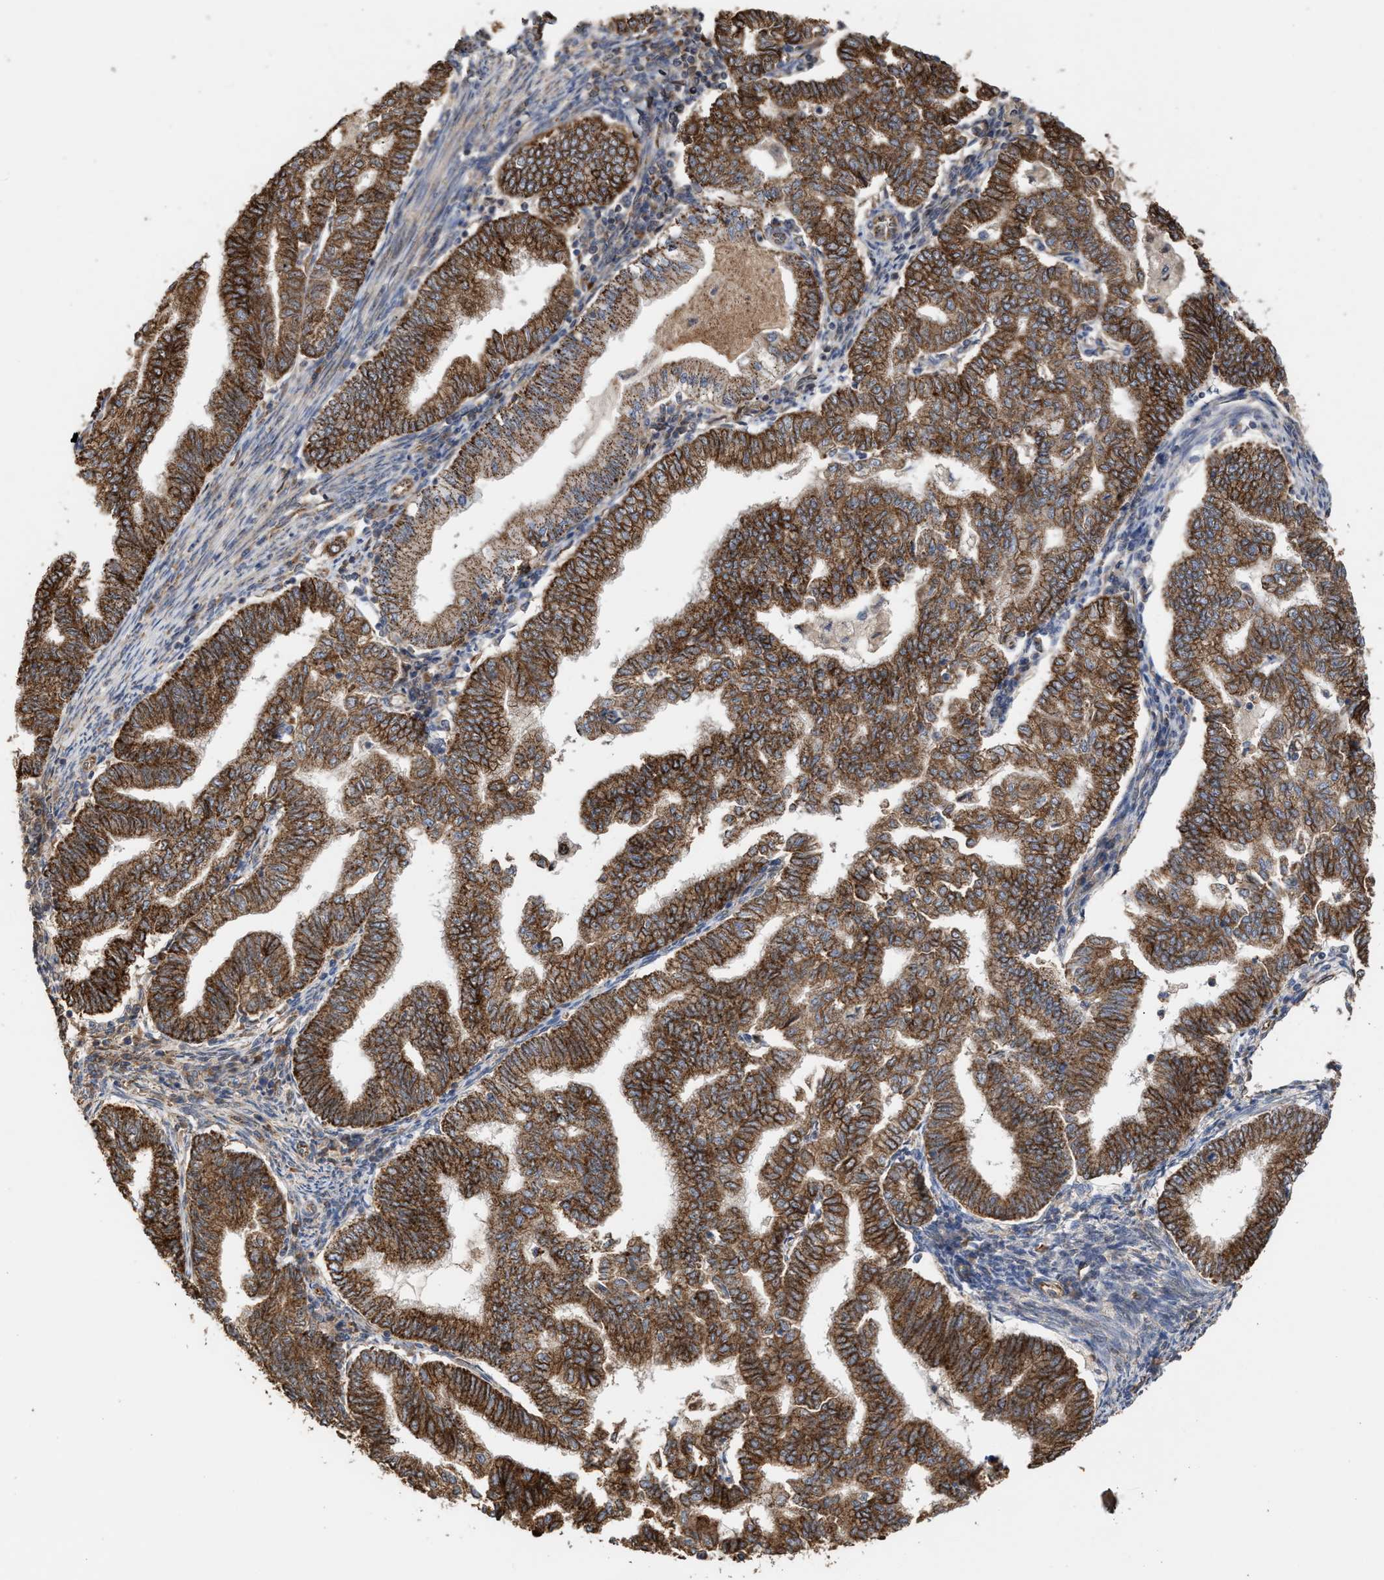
{"staining": {"intensity": "strong", "quantity": ">75%", "location": "cytoplasmic/membranous"}, "tissue": "endometrial cancer", "cell_type": "Tumor cells", "image_type": "cancer", "snomed": [{"axis": "morphology", "description": "Polyp, NOS"}, {"axis": "morphology", "description": "Adenocarcinoma, NOS"}, {"axis": "morphology", "description": "Adenoma, NOS"}, {"axis": "topography", "description": "Endometrium"}], "caption": "A micrograph of endometrial cancer (adenoma) stained for a protein displays strong cytoplasmic/membranous brown staining in tumor cells. Using DAB (brown) and hematoxylin (blue) stains, captured at high magnification using brightfield microscopy.", "gene": "EXOSC2", "patient": {"sex": "female", "age": 79}}